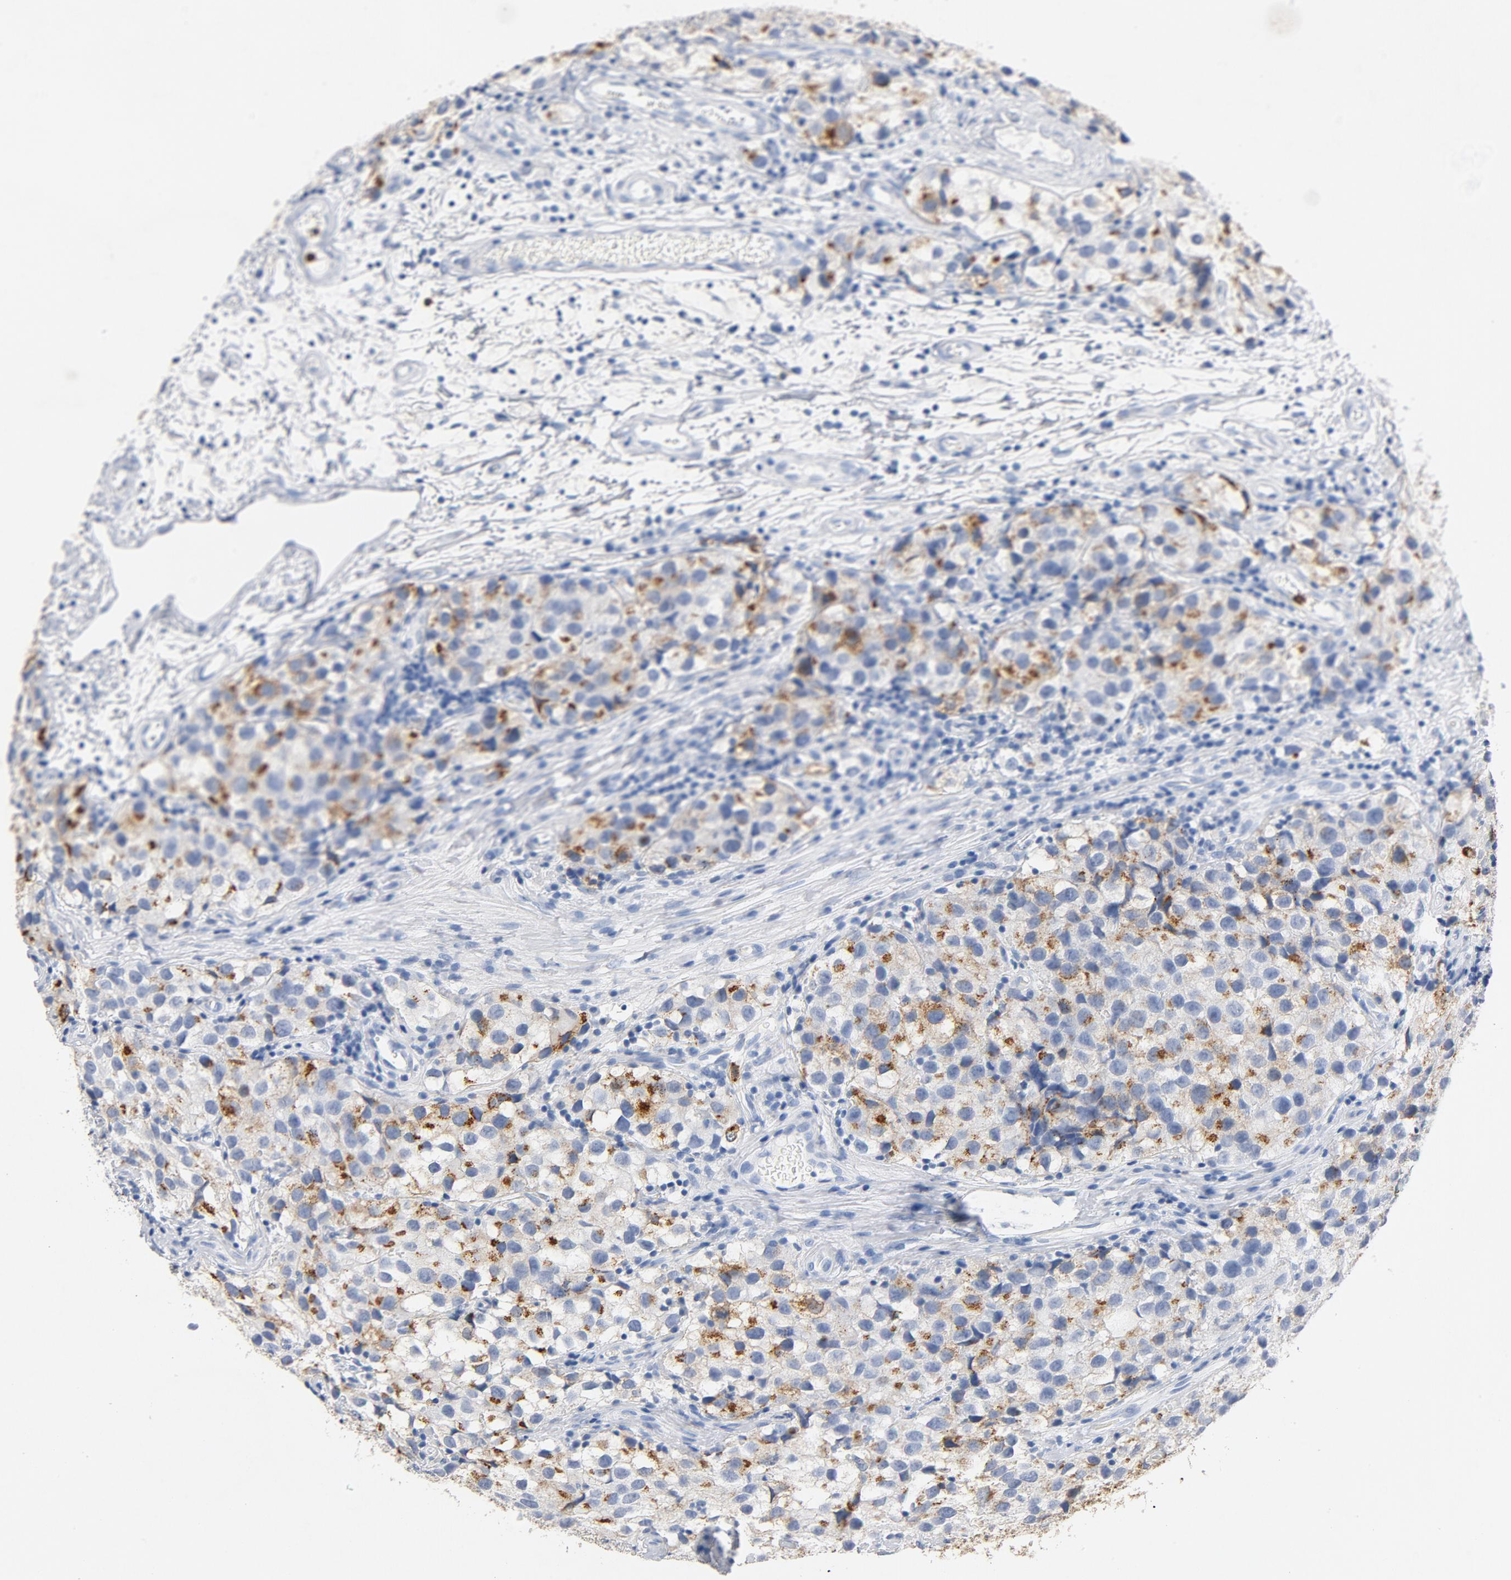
{"staining": {"intensity": "moderate", "quantity": "25%-75%", "location": "cytoplasmic/membranous"}, "tissue": "testis cancer", "cell_type": "Tumor cells", "image_type": "cancer", "snomed": [{"axis": "morphology", "description": "Seminoma, NOS"}, {"axis": "topography", "description": "Testis"}], "caption": "Immunohistochemistry photomicrograph of neoplastic tissue: testis cancer (seminoma) stained using immunohistochemistry (IHC) exhibits medium levels of moderate protein expression localized specifically in the cytoplasmic/membranous of tumor cells, appearing as a cytoplasmic/membranous brown color.", "gene": "PTPRB", "patient": {"sex": "male", "age": 39}}